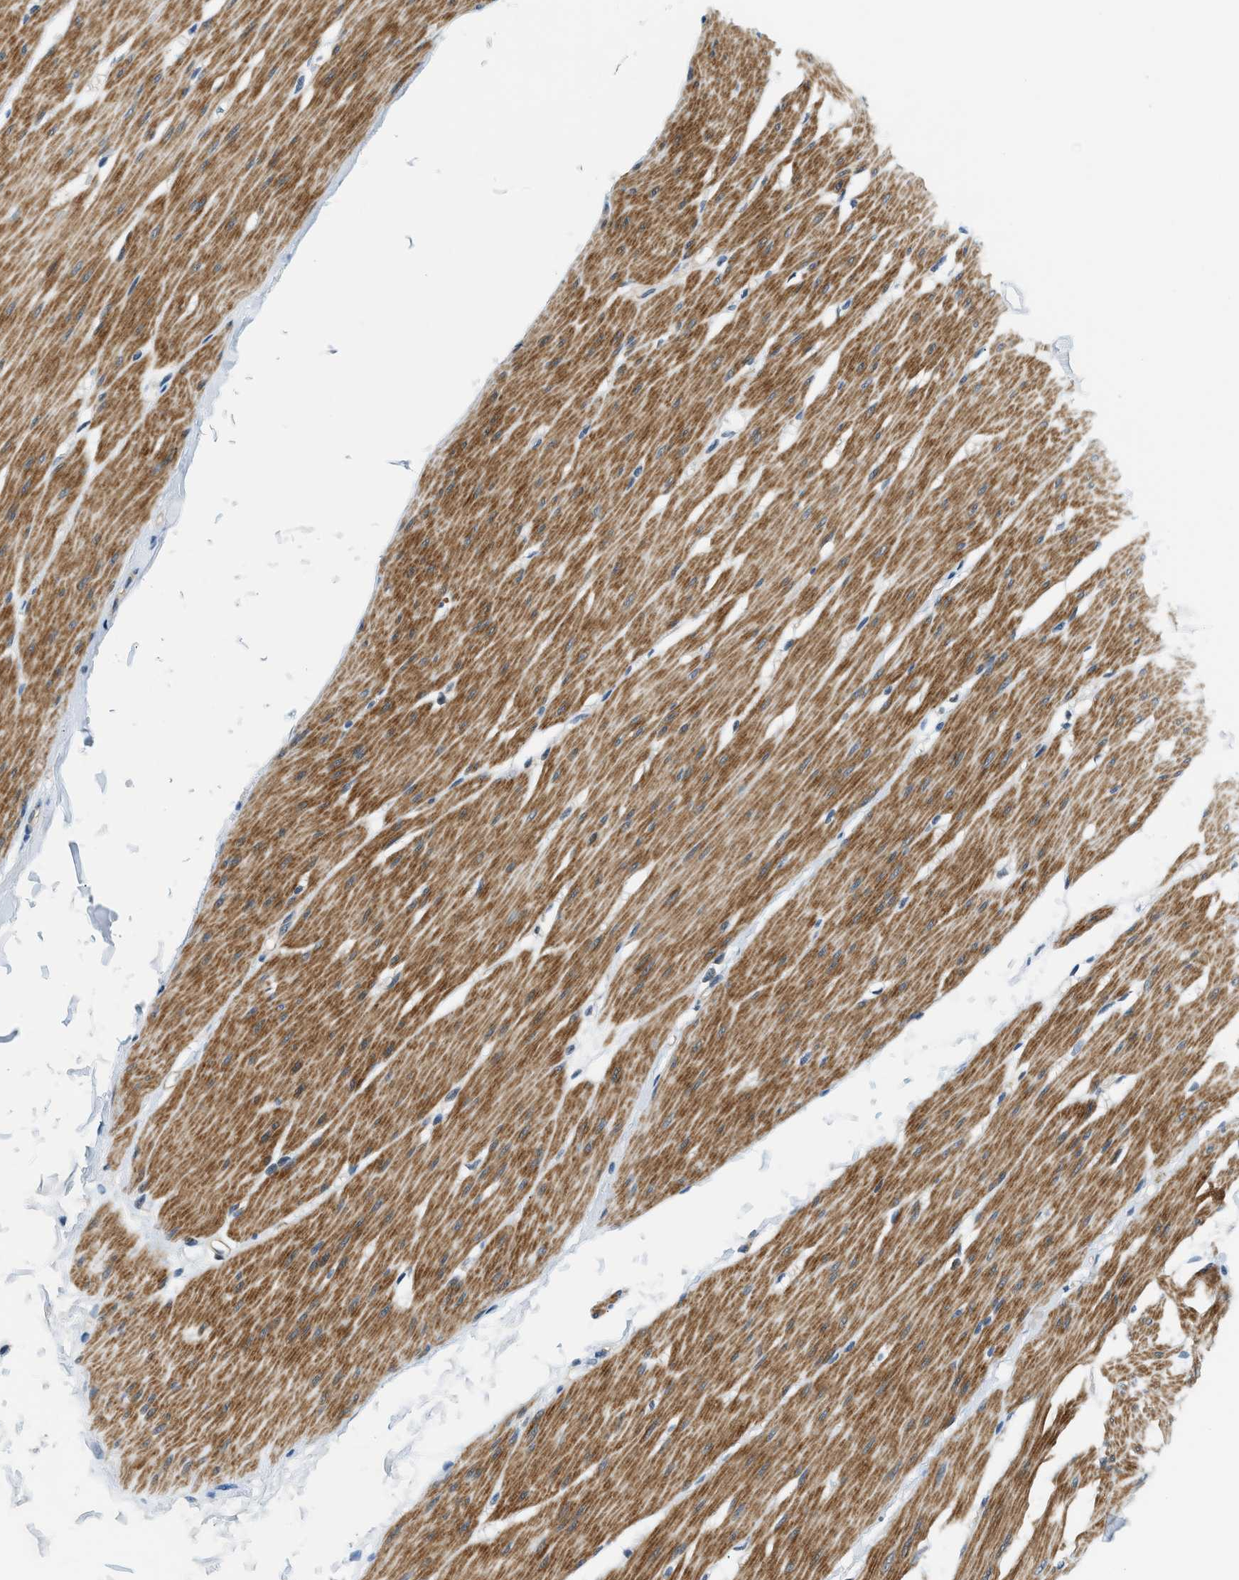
{"staining": {"intensity": "moderate", "quantity": ">75%", "location": "cytoplasmic/membranous"}, "tissue": "smooth muscle", "cell_type": "Smooth muscle cells", "image_type": "normal", "snomed": [{"axis": "morphology", "description": "Normal tissue, NOS"}, {"axis": "topography", "description": "Smooth muscle"}, {"axis": "topography", "description": "Colon"}], "caption": "The image demonstrates staining of benign smooth muscle, revealing moderate cytoplasmic/membranous protein expression (brown color) within smooth muscle cells. (Brightfield microscopy of DAB IHC at high magnification).", "gene": "CBLB", "patient": {"sex": "male", "age": 67}}